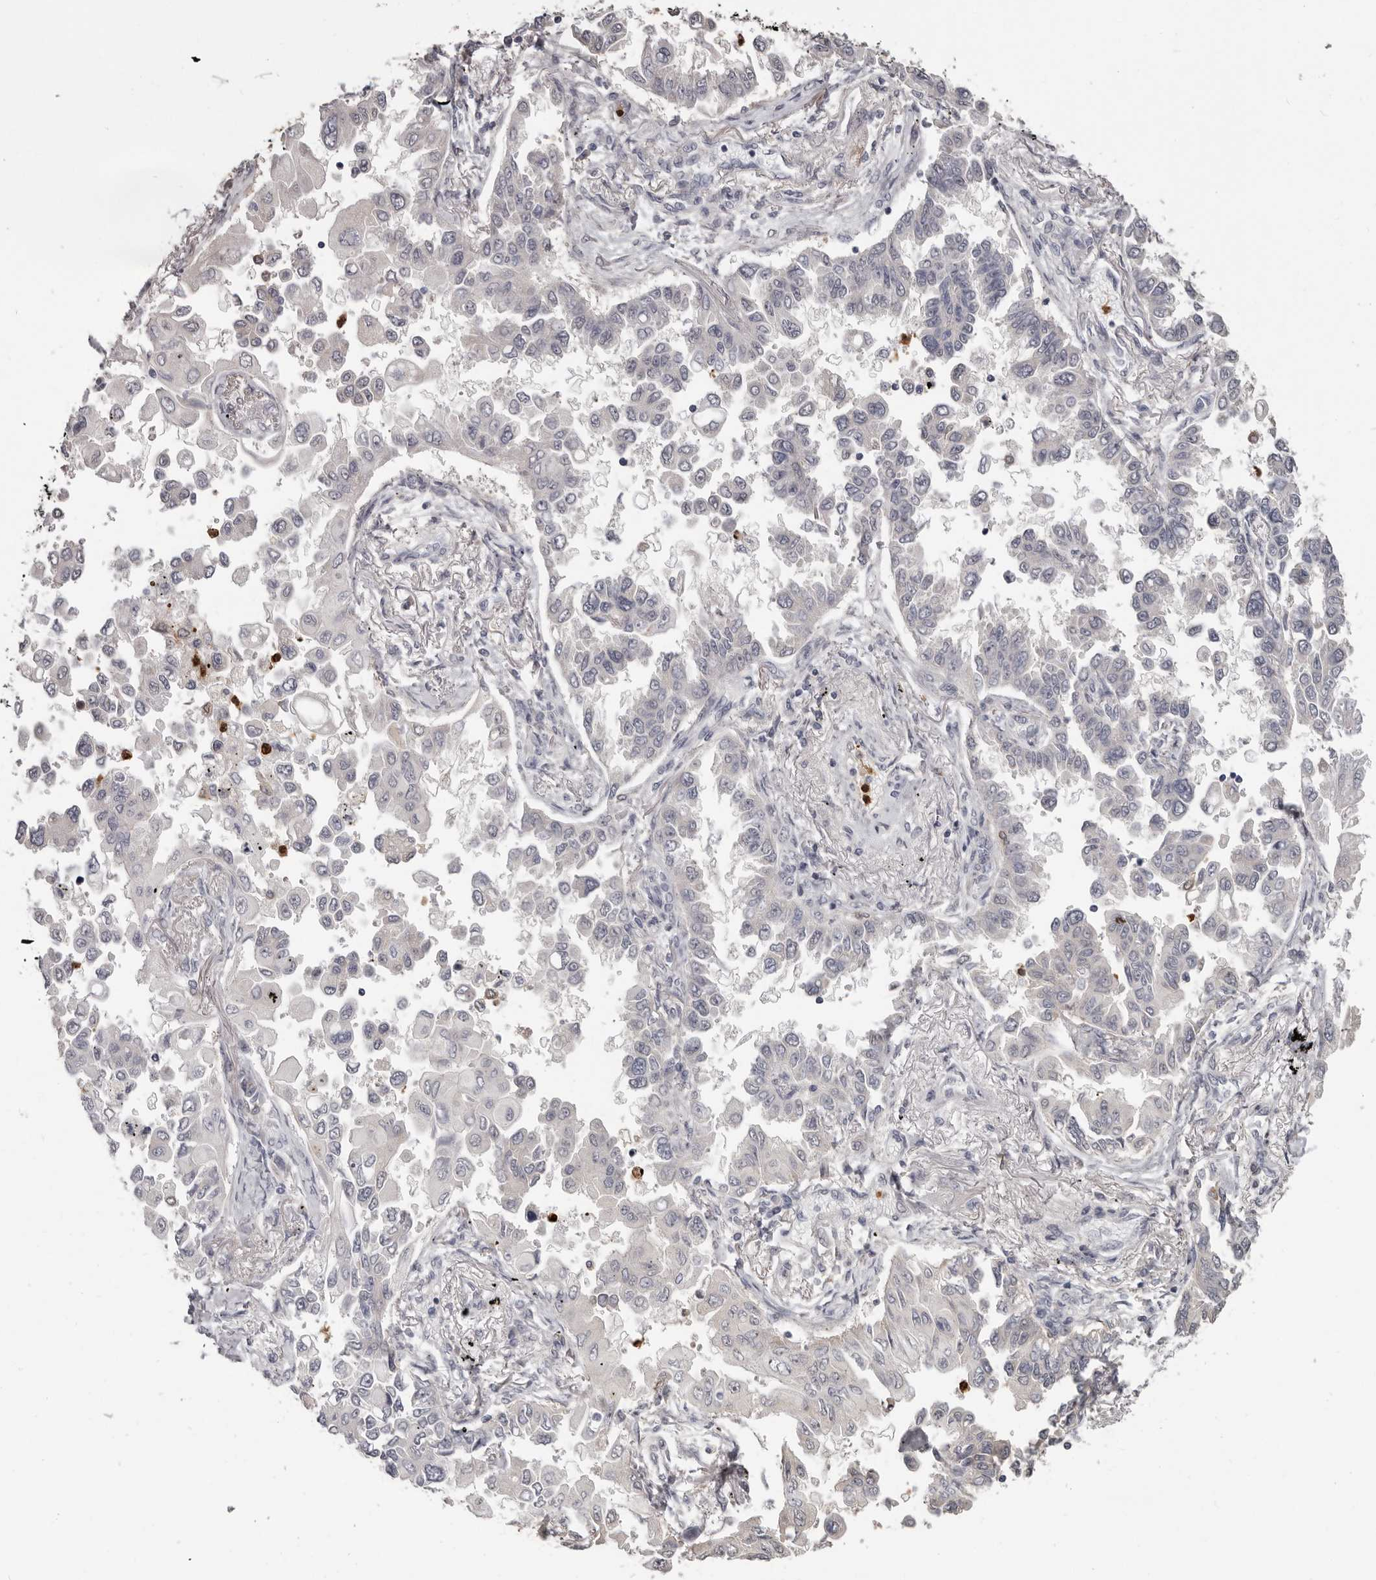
{"staining": {"intensity": "negative", "quantity": "none", "location": "none"}, "tissue": "lung cancer", "cell_type": "Tumor cells", "image_type": "cancer", "snomed": [{"axis": "morphology", "description": "Adenocarcinoma, NOS"}, {"axis": "topography", "description": "Lung"}], "caption": "Protein analysis of lung cancer (adenocarcinoma) reveals no significant staining in tumor cells.", "gene": "GPR157", "patient": {"sex": "female", "age": 67}}